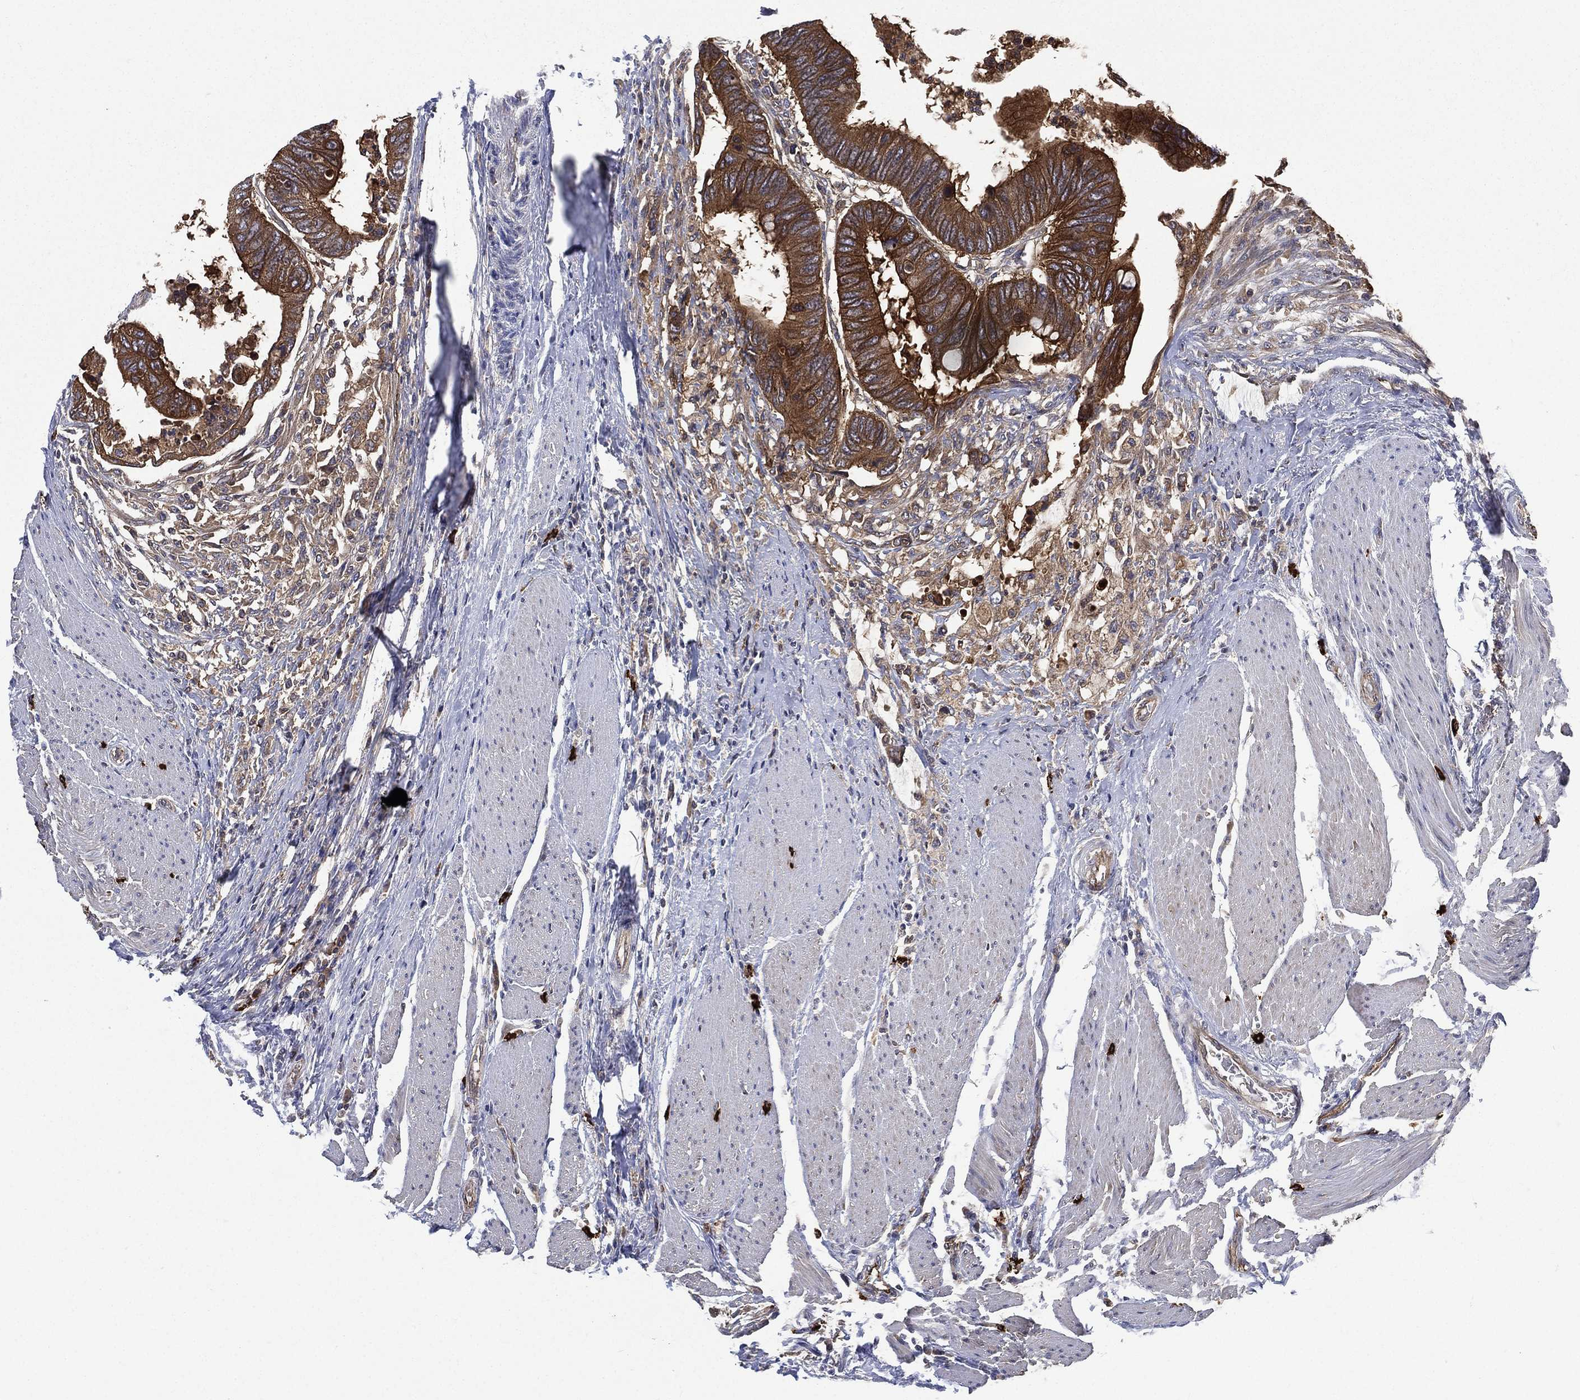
{"staining": {"intensity": "strong", "quantity": ">75%", "location": "cytoplasmic/membranous"}, "tissue": "colorectal cancer", "cell_type": "Tumor cells", "image_type": "cancer", "snomed": [{"axis": "morphology", "description": "Normal tissue, NOS"}, {"axis": "morphology", "description": "Adenocarcinoma, NOS"}, {"axis": "topography", "description": "Rectum"}, {"axis": "topography", "description": "Peripheral nerve tissue"}], "caption": "Immunohistochemical staining of adenocarcinoma (colorectal) displays strong cytoplasmic/membranous protein positivity in about >75% of tumor cells. (brown staining indicates protein expression, while blue staining denotes nuclei).", "gene": "SMPD3", "patient": {"sex": "male", "age": 92}}